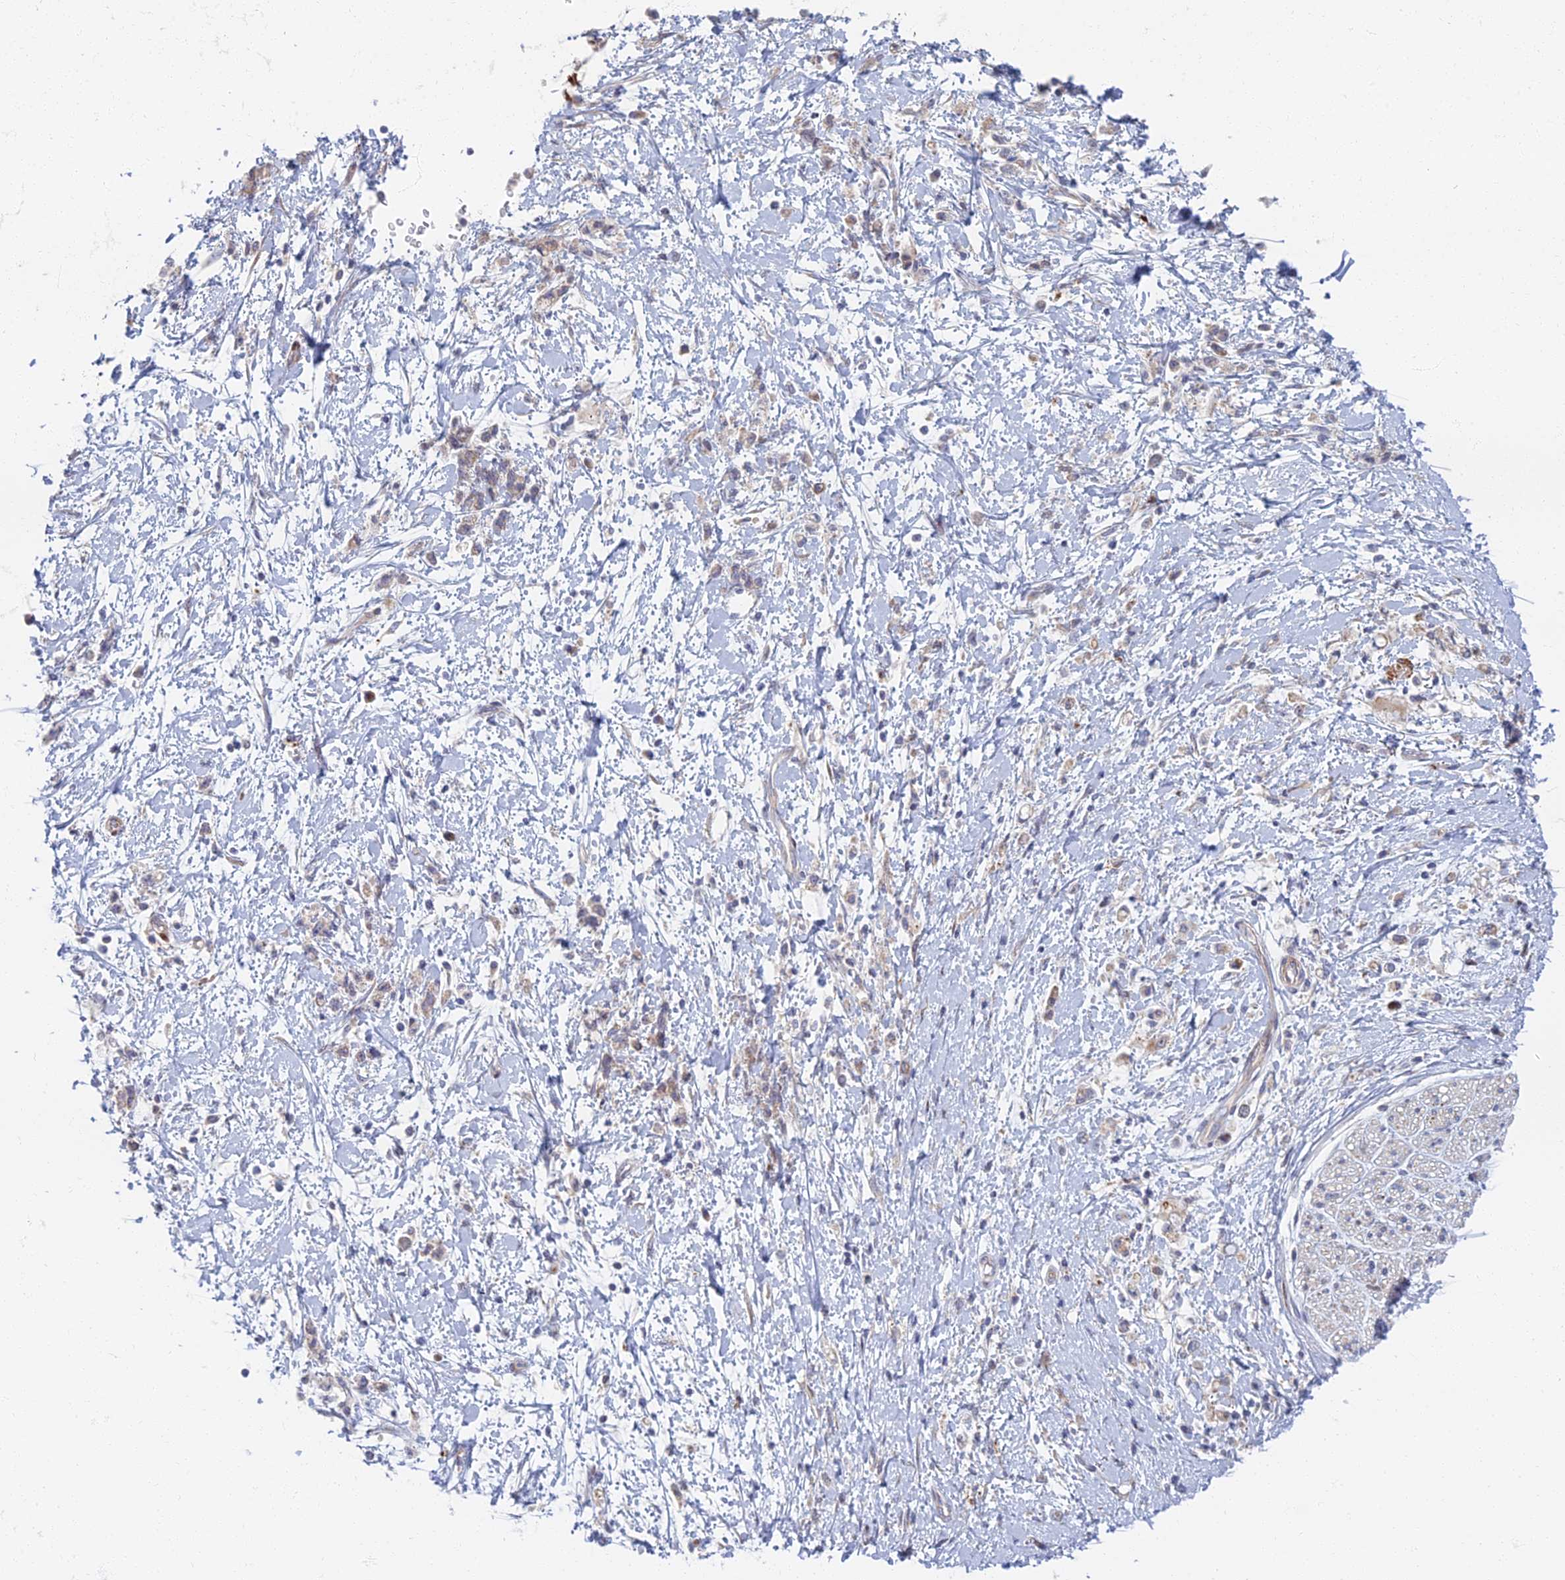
{"staining": {"intensity": "negative", "quantity": "none", "location": "none"}, "tissue": "stomach cancer", "cell_type": "Tumor cells", "image_type": "cancer", "snomed": [{"axis": "morphology", "description": "Adenocarcinoma, NOS"}, {"axis": "topography", "description": "Stomach"}], "caption": "IHC photomicrograph of human adenocarcinoma (stomach) stained for a protein (brown), which displays no staining in tumor cells. (DAB immunohistochemistry (IHC) with hematoxylin counter stain).", "gene": "C15orf40", "patient": {"sex": "female", "age": 60}}